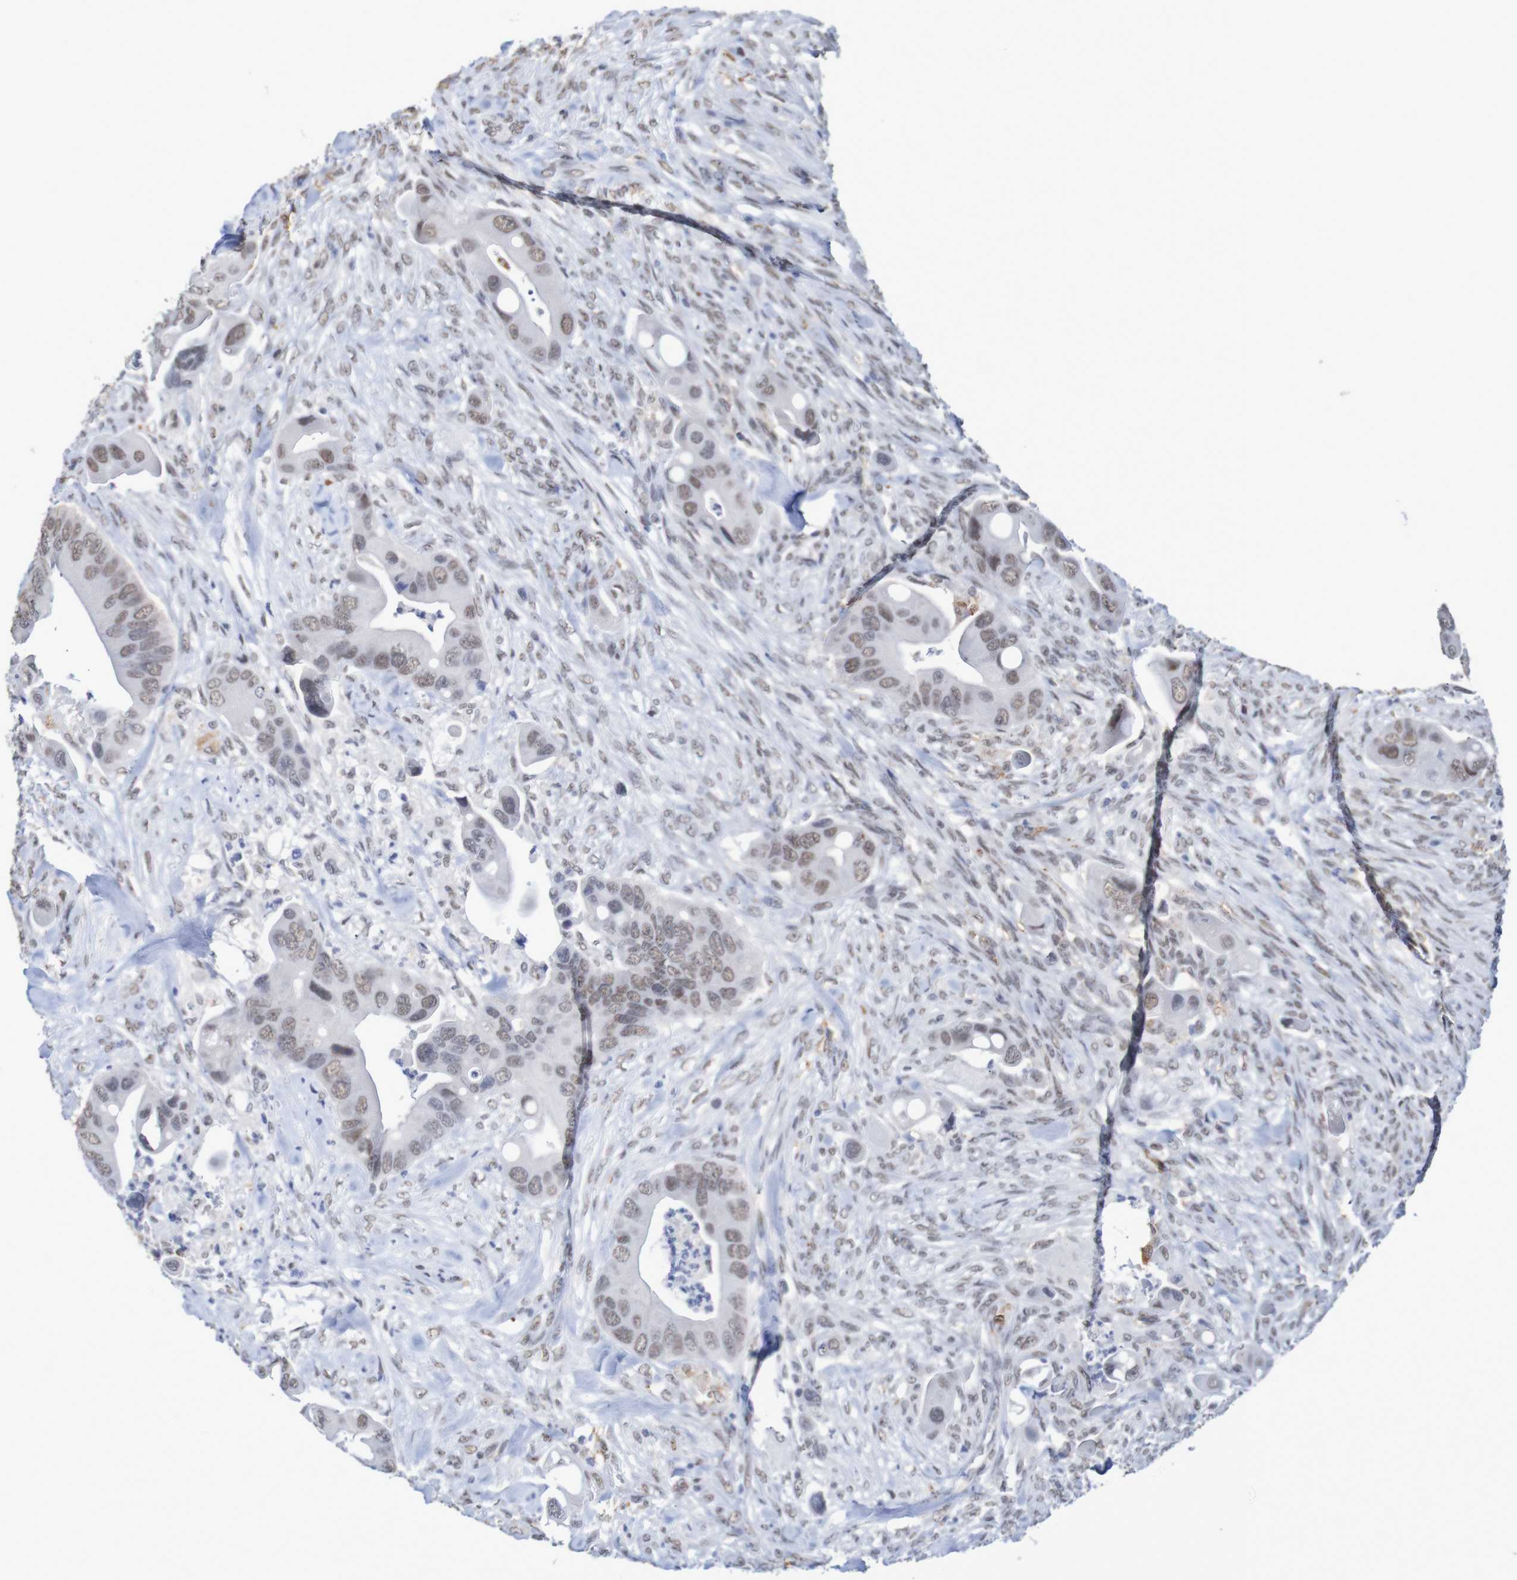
{"staining": {"intensity": "weak", "quantity": ">75%", "location": "nuclear"}, "tissue": "colorectal cancer", "cell_type": "Tumor cells", "image_type": "cancer", "snomed": [{"axis": "morphology", "description": "Adenocarcinoma, NOS"}, {"axis": "topography", "description": "Rectum"}], "caption": "A brown stain highlights weak nuclear staining of a protein in human adenocarcinoma (colorectal) tumor cells.", "gene": "MRTFB", "patient": {"sex": "female", "age": 57}}